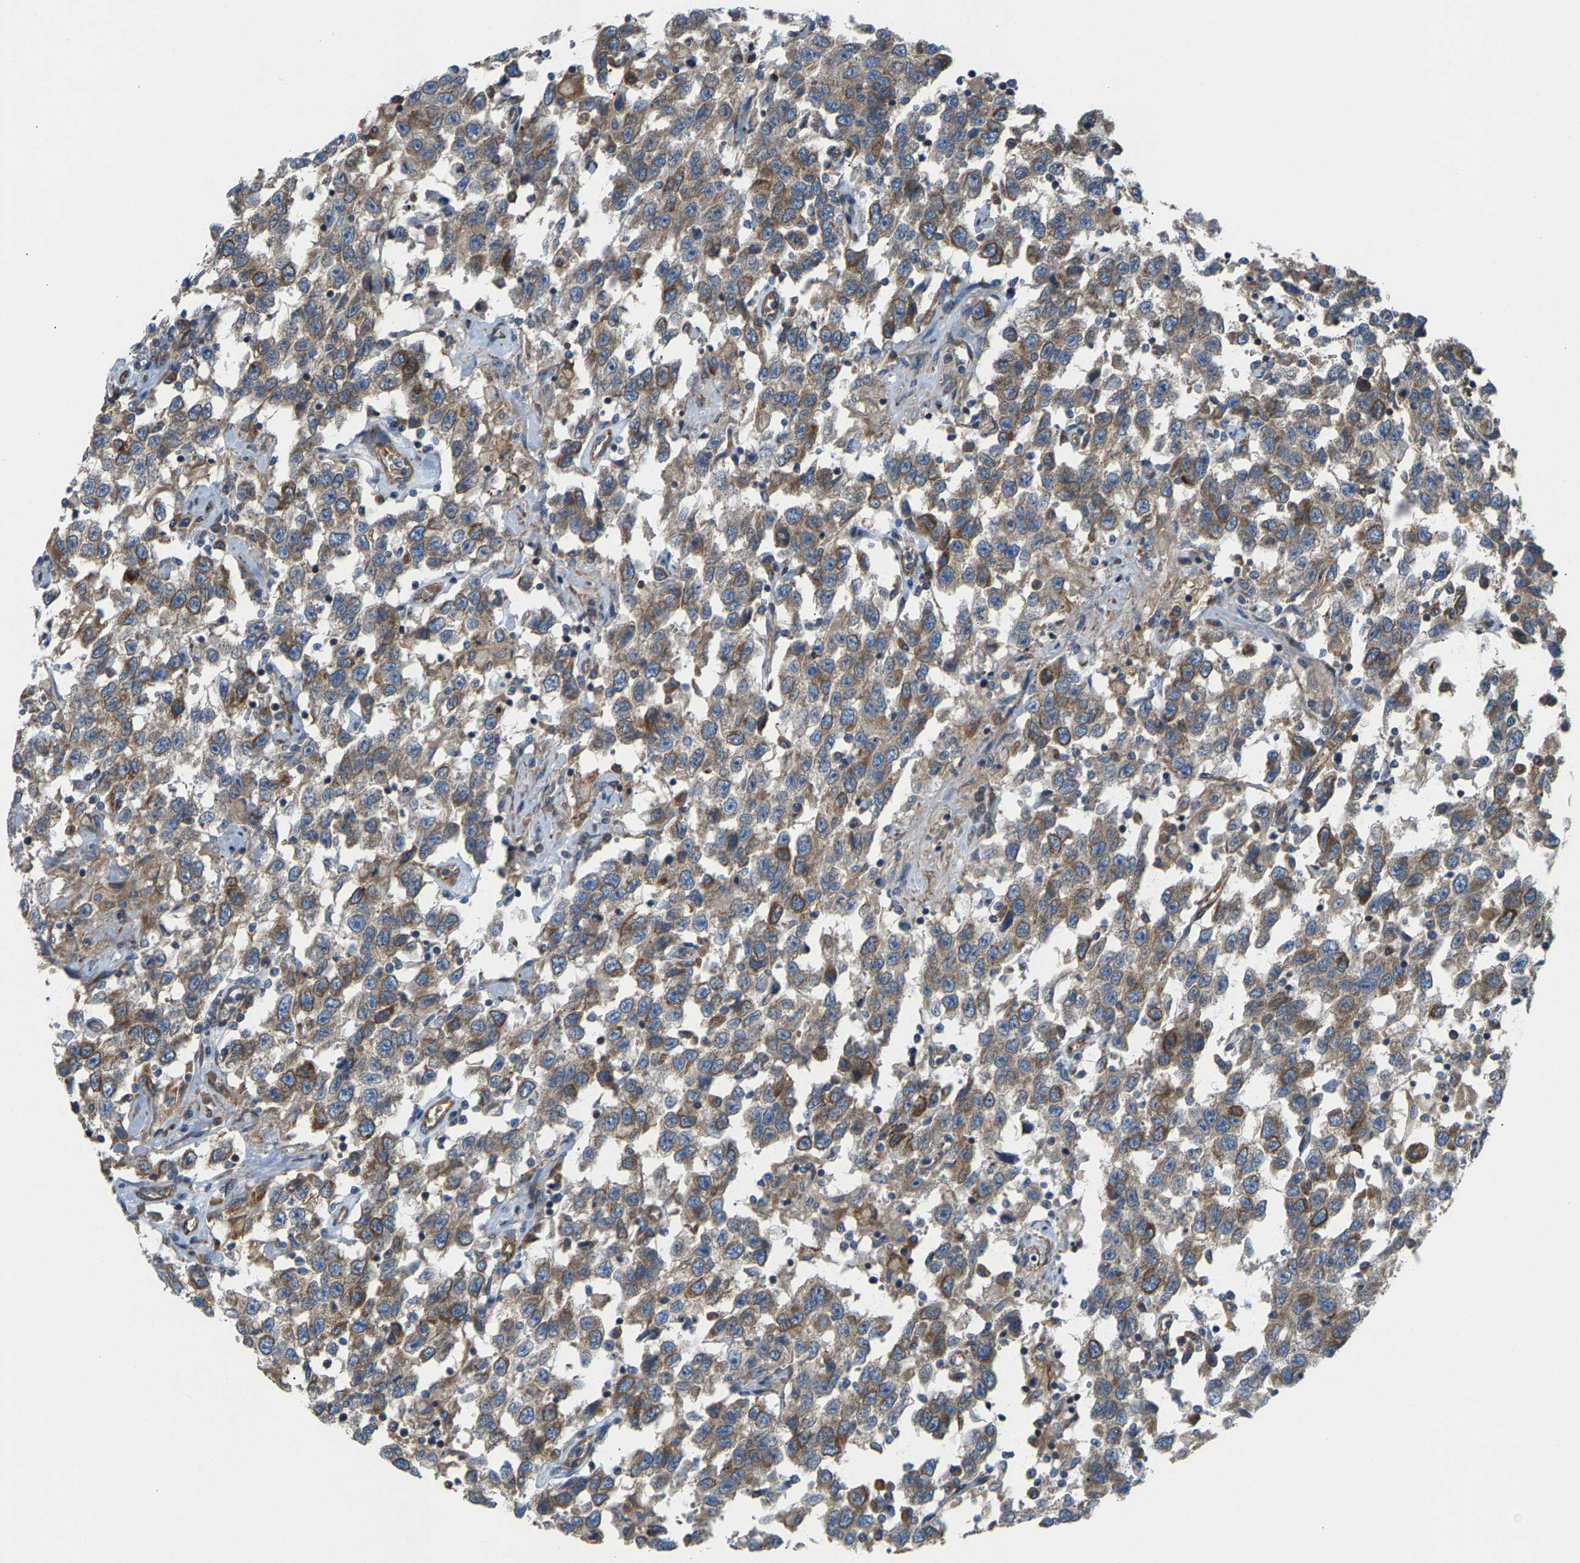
{"staining": {"intensity": "moderate", "quantity": "25%-75%", "location": "cytoplasmic/membranous"}, "tissue": "testis cancer", "cell_type": "Tumor cells", "image_type": "cancer", "snomed": [{"axis": "morphology", "description": "Seminoma, NOS"}, {"axis": "topography", "description": "Testis"}], "caption": "A brown stain shows moderate cytoplasmic/membranous expression of a protein in human testis cancer tumor cells. The protein of interest is shown in brown color, while the nuclei are stained blue.", "gene": "PDCL", "patient": {"sex": "male", "age": 41}}